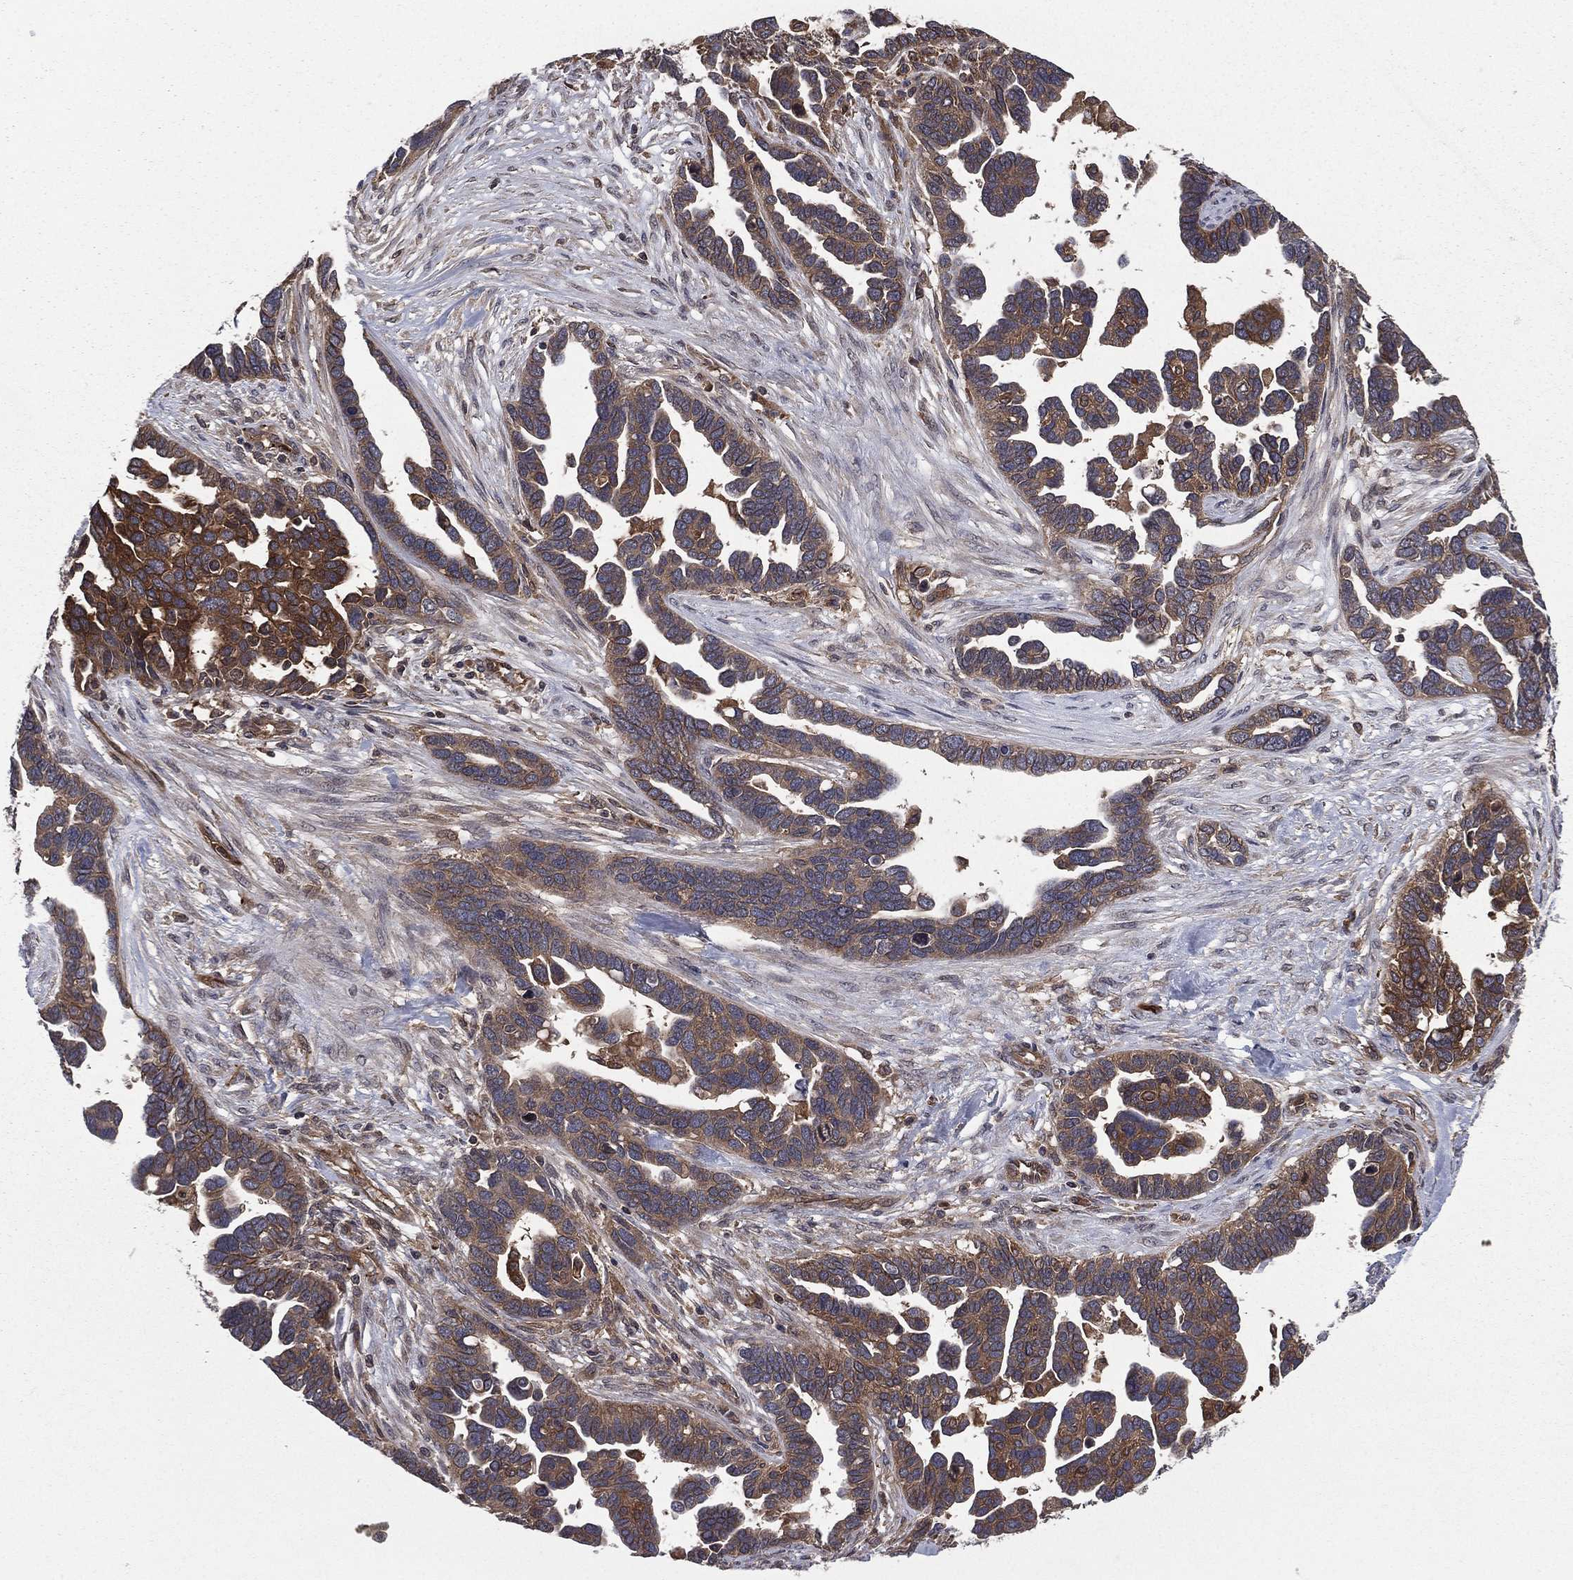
{"staining": {"intensity": "moderate", "quantity": ">75%", "location": "cytoplasmic/membranous"}, "tissue": "ovarian cancer", "cell_type": "Tumor cells", "image_type": "cancer", "snomed": [{"axis": "morphology", "description": "Cystadenocarcinoma, serous, NOS"}, {"axis": "topography", "description": "Ovary"}], "caption": "Immunohistochemical staining of ovarian serous cystadenocarcinoma shows medium levels of moderate cytoplasmic/membranous staining in about >75% of tumor cells.", "gene": "CERT1", "patient": {"sex": "female", "age": 54}}